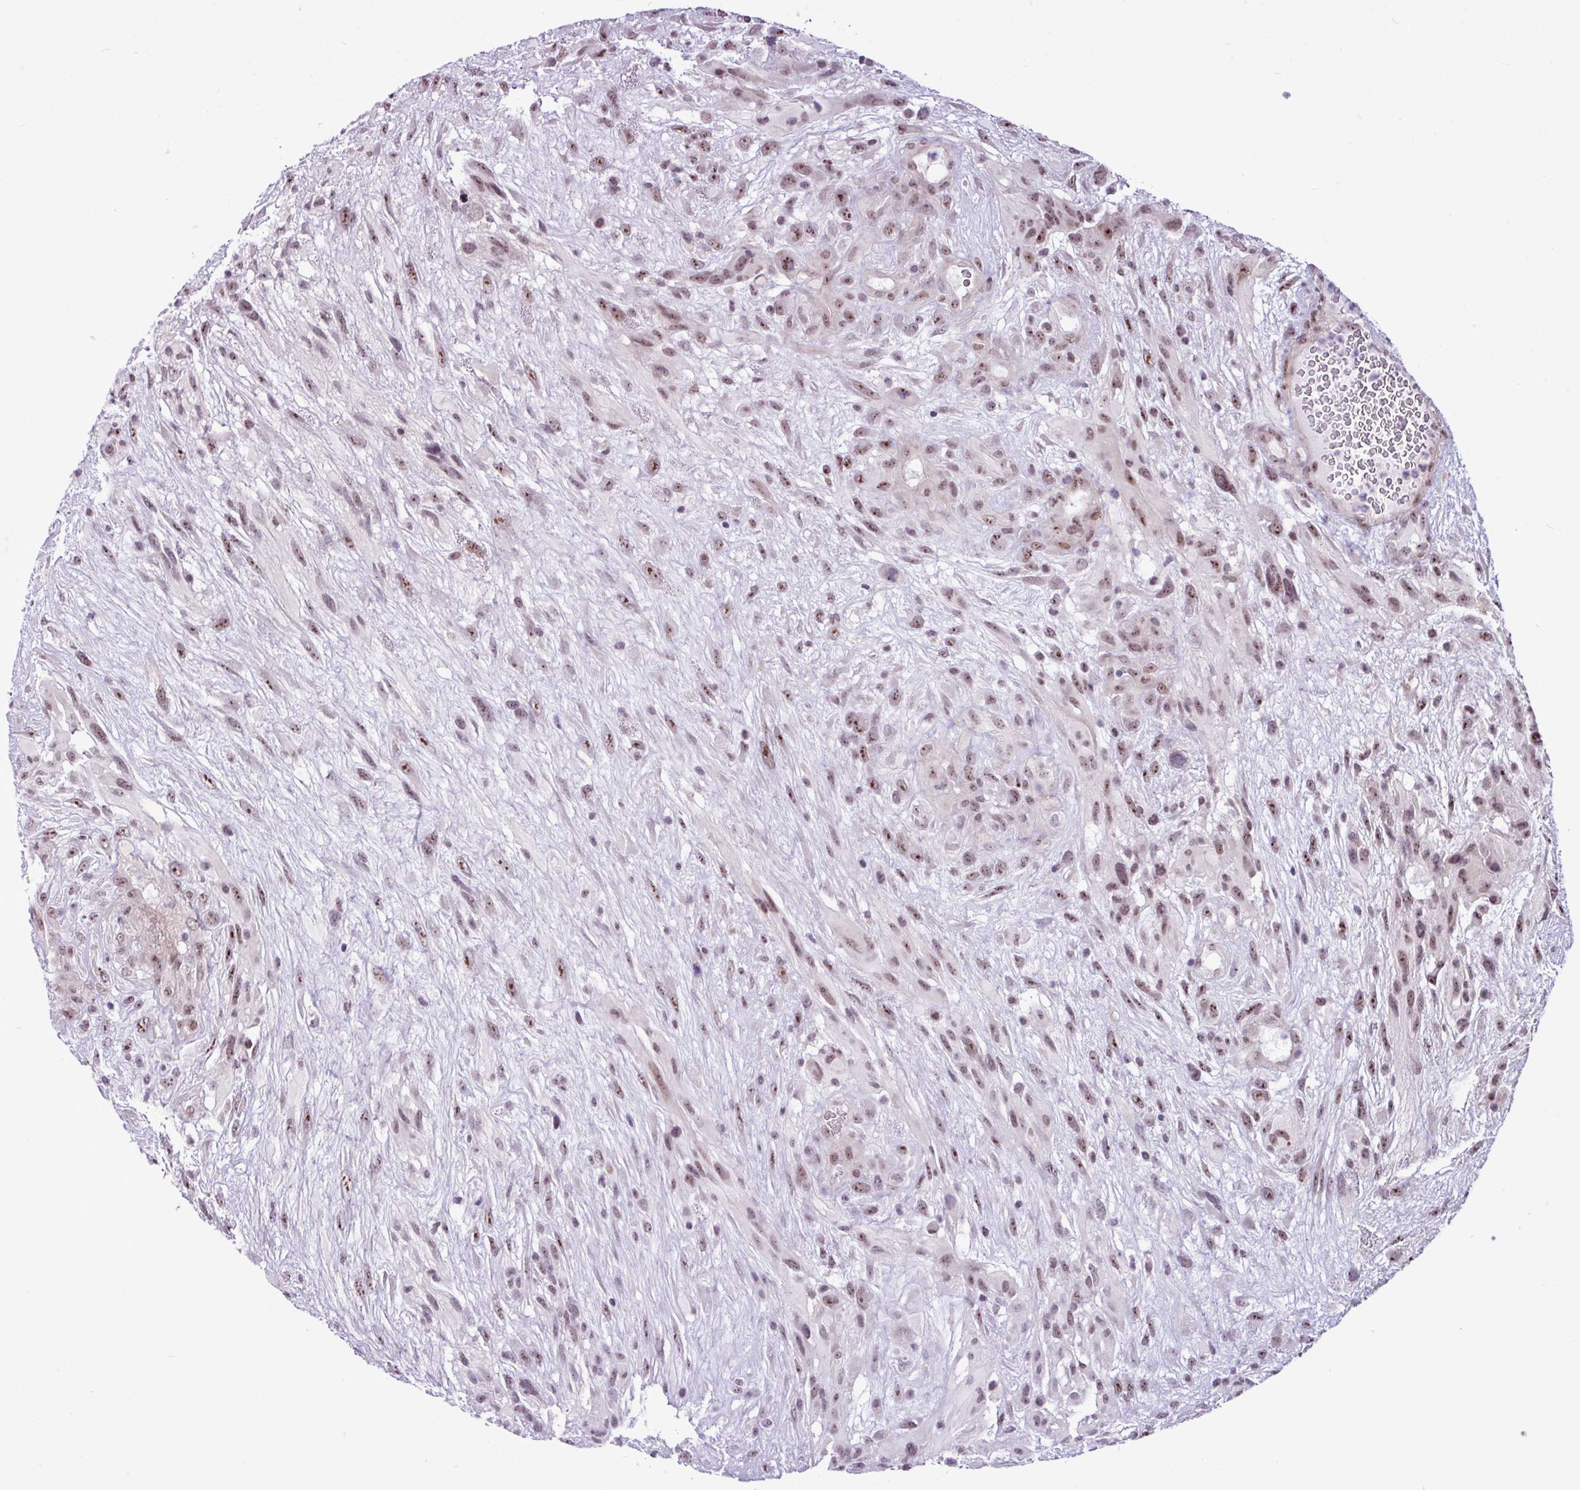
{"staining": {"intensity": "moderate", "quantity": ">75%", "location": "nuclear"}, "tissue": "glioma", "cell_type": "Tumor cells", "image_type": "cancer", "snomed": [{"axis": "morphology", "description": "Glioma, malignant, High grade"}, {"axis": "topography", "description": "Brain"}], "caption": "High-magnification brightfield microscopy of glioma stained with DAB (3,3'-diaminobenzidine) (brown) and counterstained with hematoxylin (blue). tumor cells exhibit moderate nuclear staining is identified in about>75% of cells. (Brightfield microscopy of DAB IHC at high magnification).", "gene": "UTP18", "patient": {"sex": "male", "age": 61}}